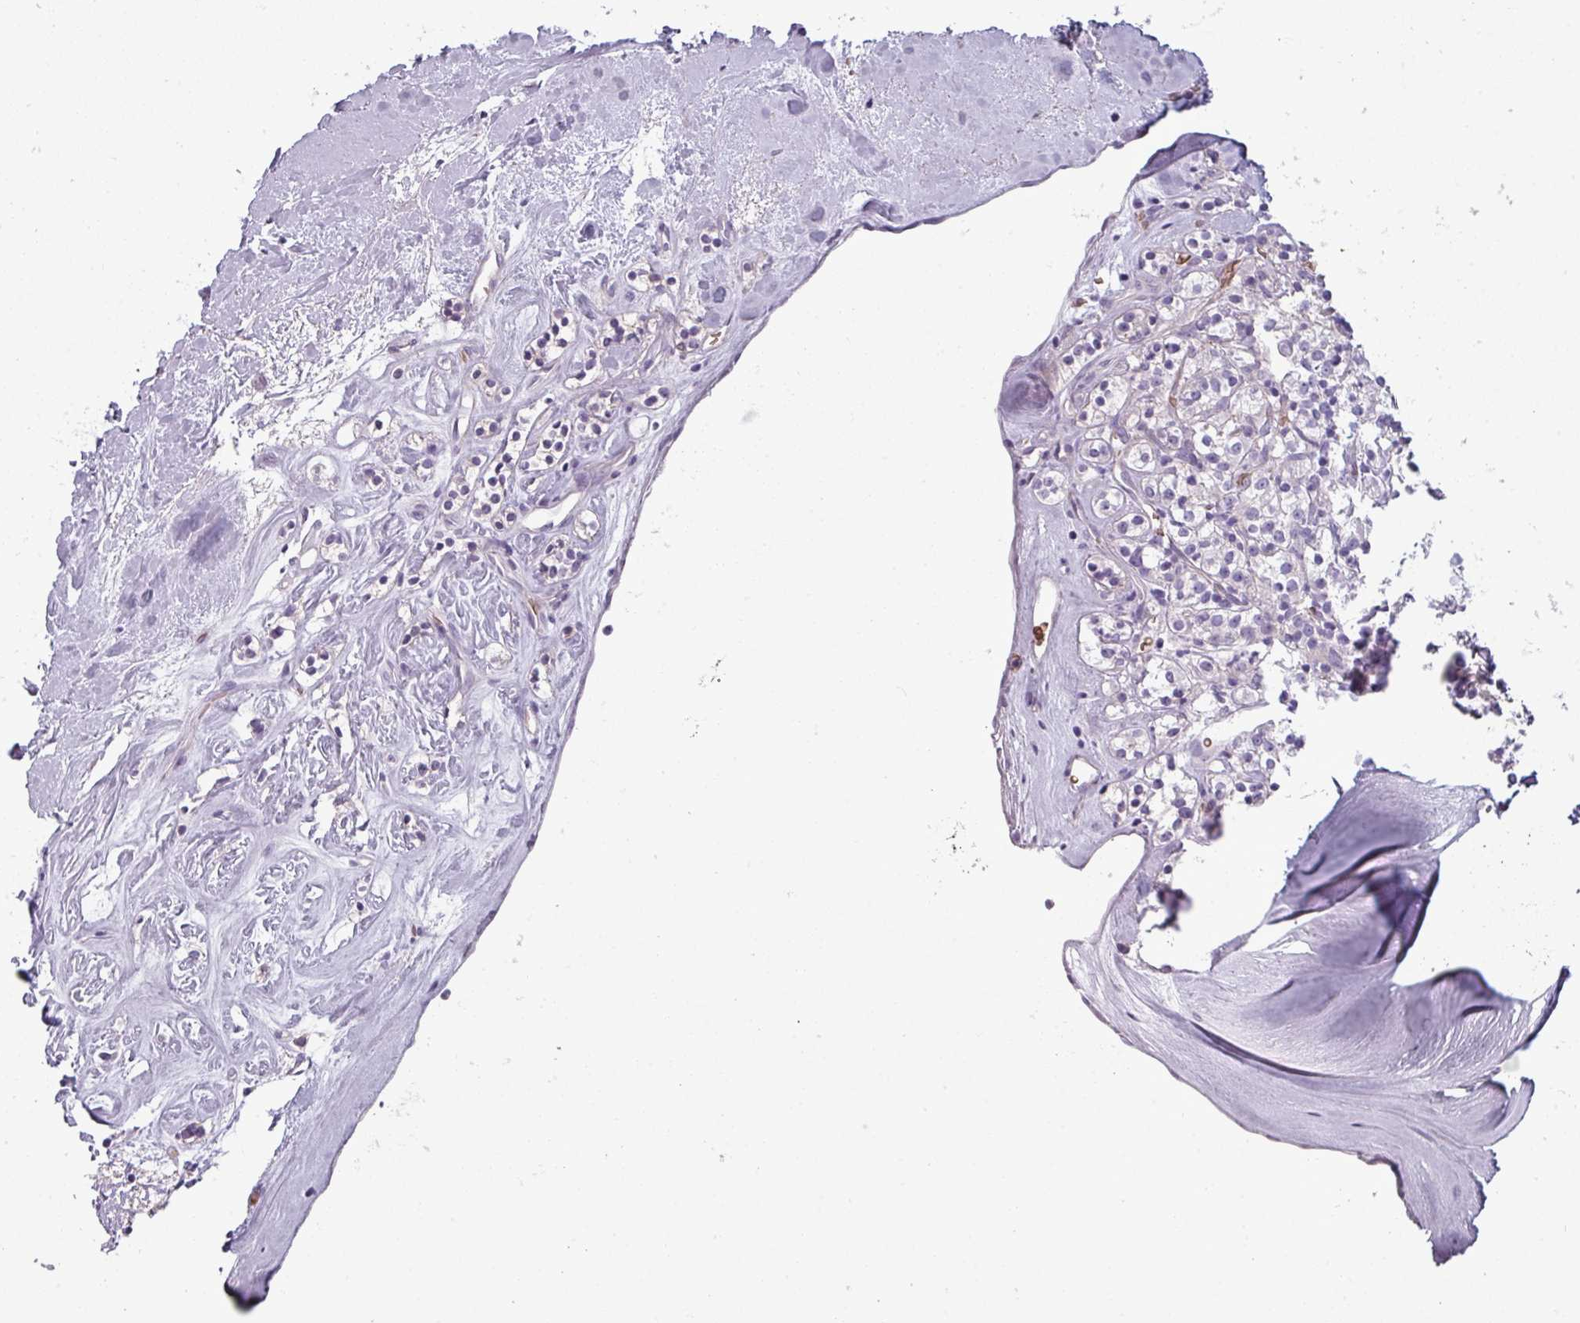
{"staining": {"intensity": "negative", "quantity": "none", "location": "none"}, "tissue": "renal cancer", "cell_type": "Tumor cells", "image_type": "cancer", "snomed": [{"axis": "morphology", "description": "Adenocarcinoma, NOS"}, {"axis": "topography", "description": "Kidney"}], "caption": "Immunohistochemical staining of adenocarcinoma (renal) displays no significant positivity in tumor cells.", "gene": "AREL1", "patient": {"sex": "male", "age": 77}}